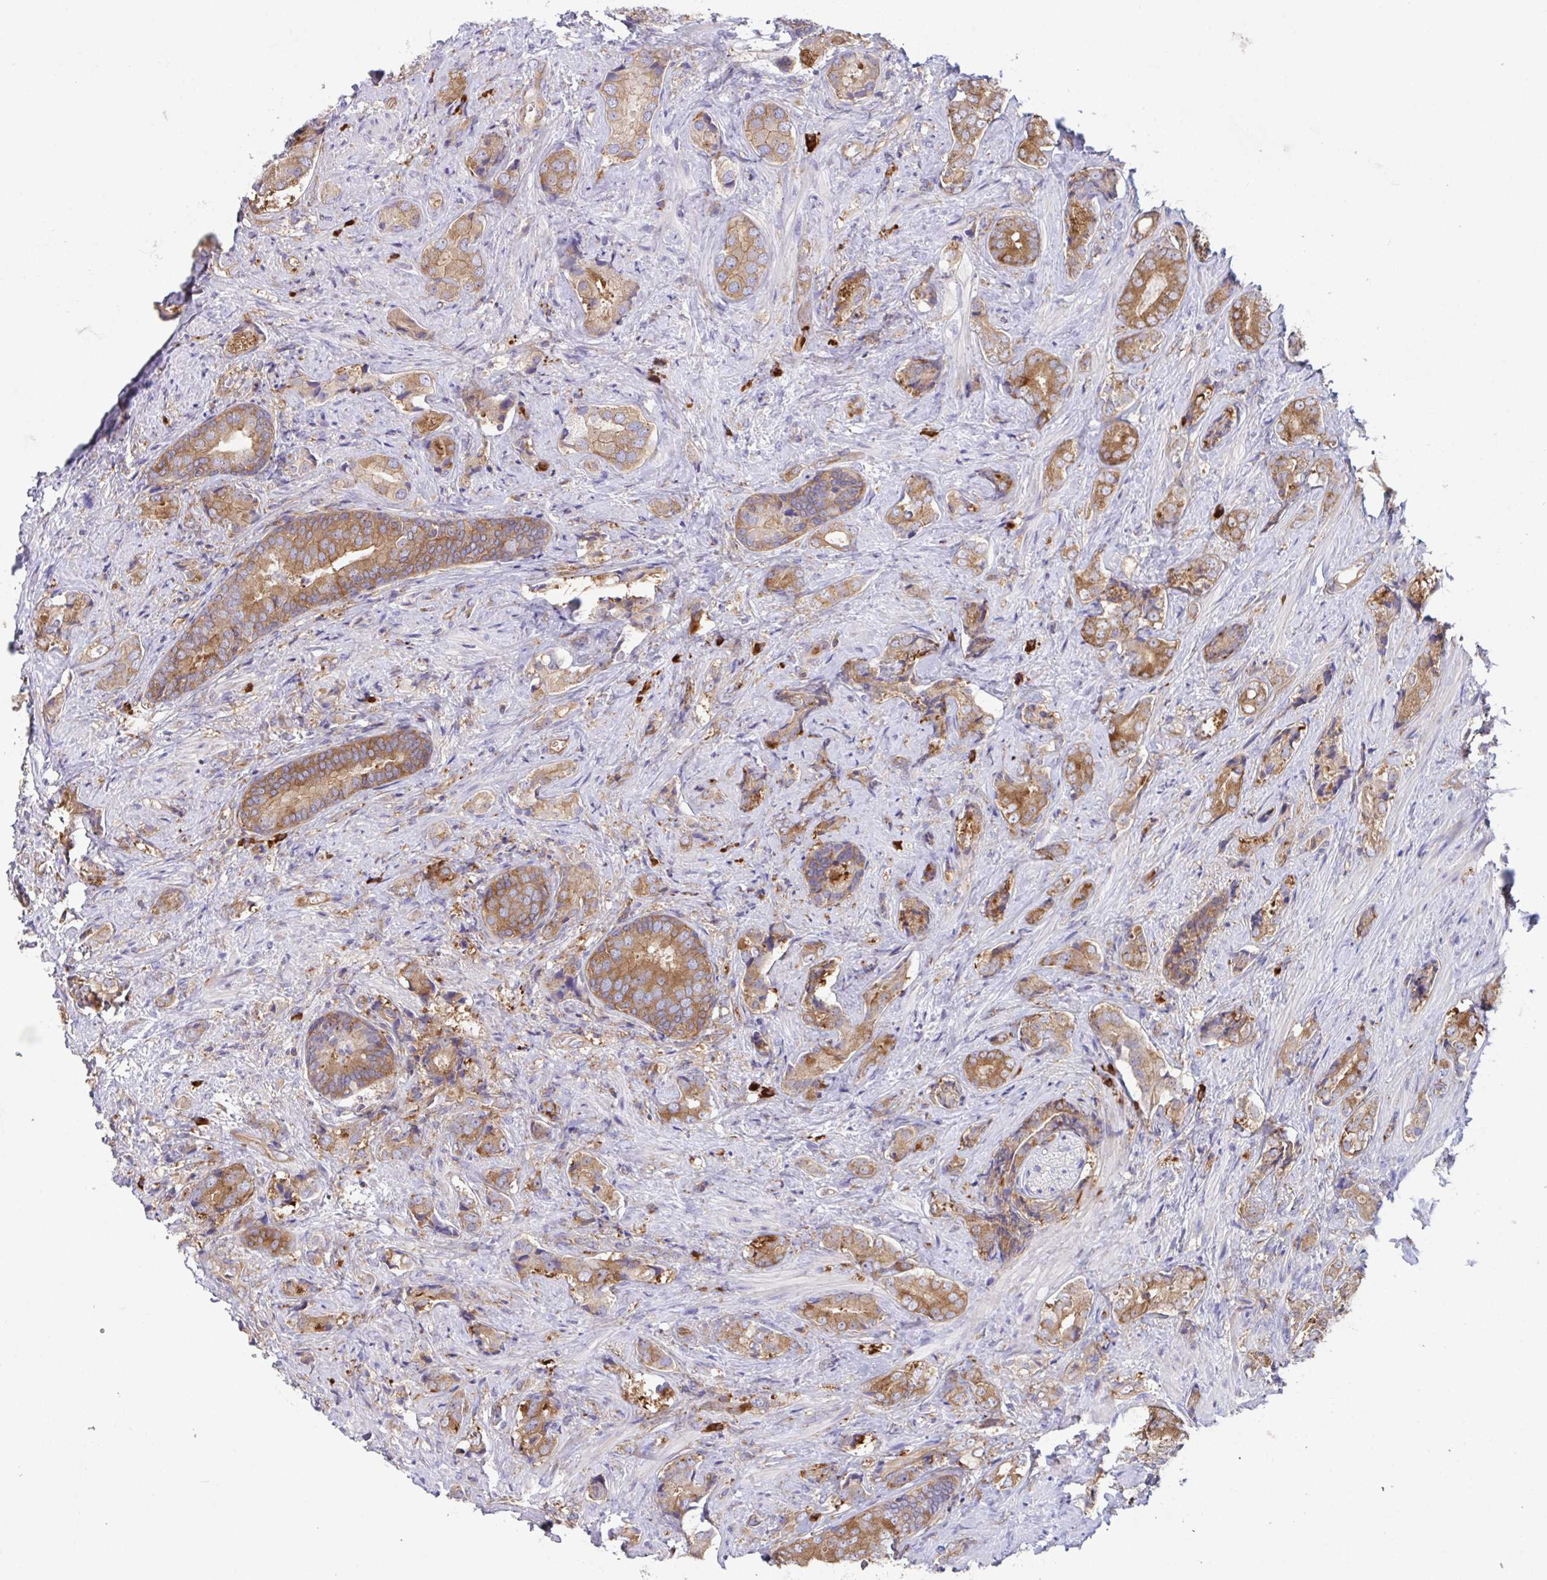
{"staining": {"intensity": "moderate", "quantity": ">75%", "location": "cytoplasmic/membranous"}, "tissue": "prostate cancer", "cell_type": "Tumor cells", "image_type": "cancer", "snomed": [{"axis": "morphology", "description": "Adenocarcinoma, High grade"}, {"axis": "topography", "description": "Prostate"}], "caption": "Moderate cytoplasmic/membranous expression for a protein is appreciated in approximately >75% of tumor cells of prostate cancer using immunohistochemistry.", "gene": "YARS2", "patient": {"sex": "male", "age": 62}}